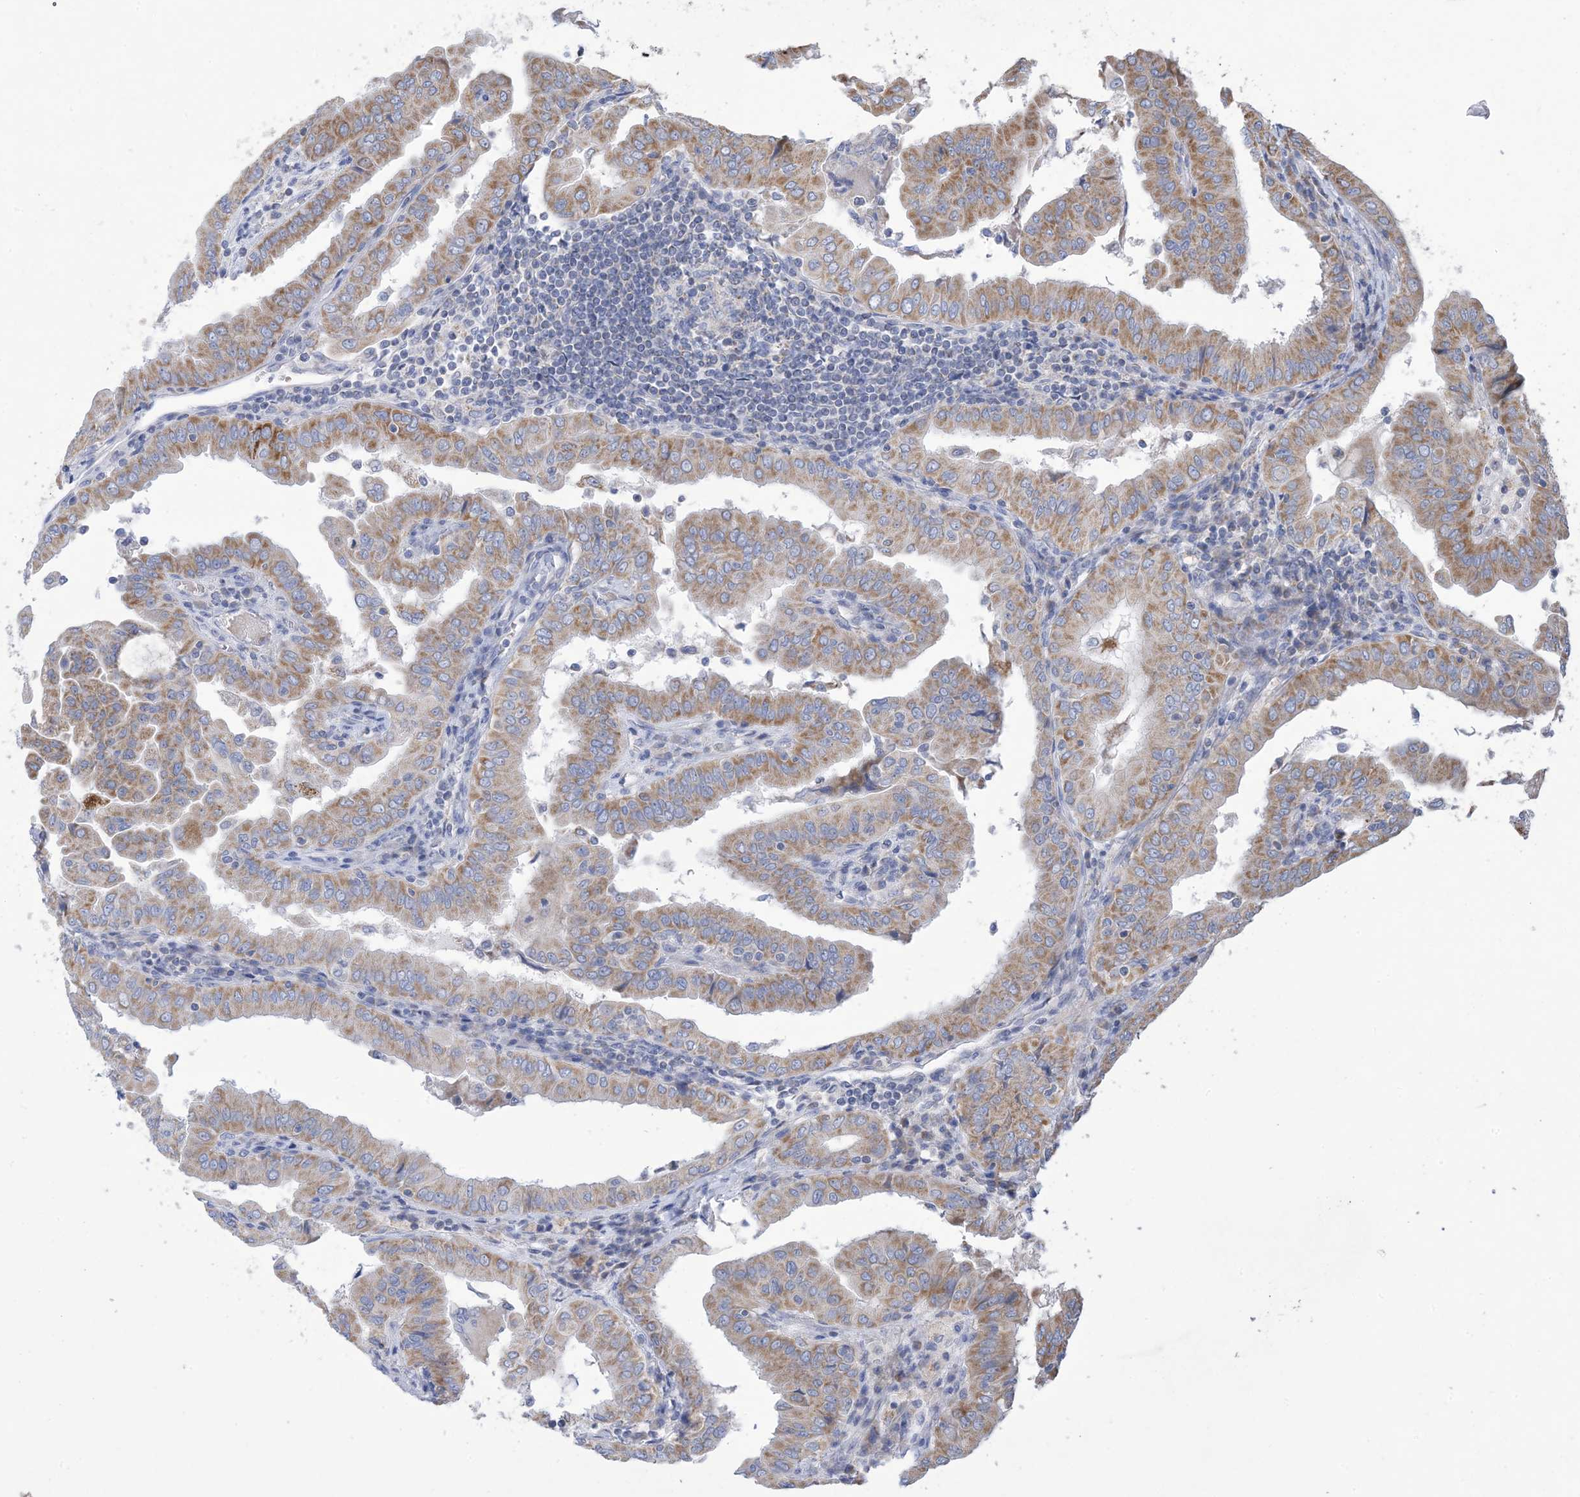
{"staining": {"intensity": "moderate", "quantity": ">75%", "location": "cytoplasmic/membranous"}, "tissue": "thyroid cancer", "cell_type": "Tumor cells", "image_type": "cancer", "snomed": [{"axis": "morphology", "description": "Papillary adenocarcinoma, NOS"}, {"axis": "topography", "description": "Thyroid gland"}], "caption": "IHC (DAB) staining of thyroid cancer exhibits moderate cytoplasmic/membranous protein positivity in about >75% of tumor cells.", "gene": "CLEC16A", "patient": {"sex": "male", "age": 33}}